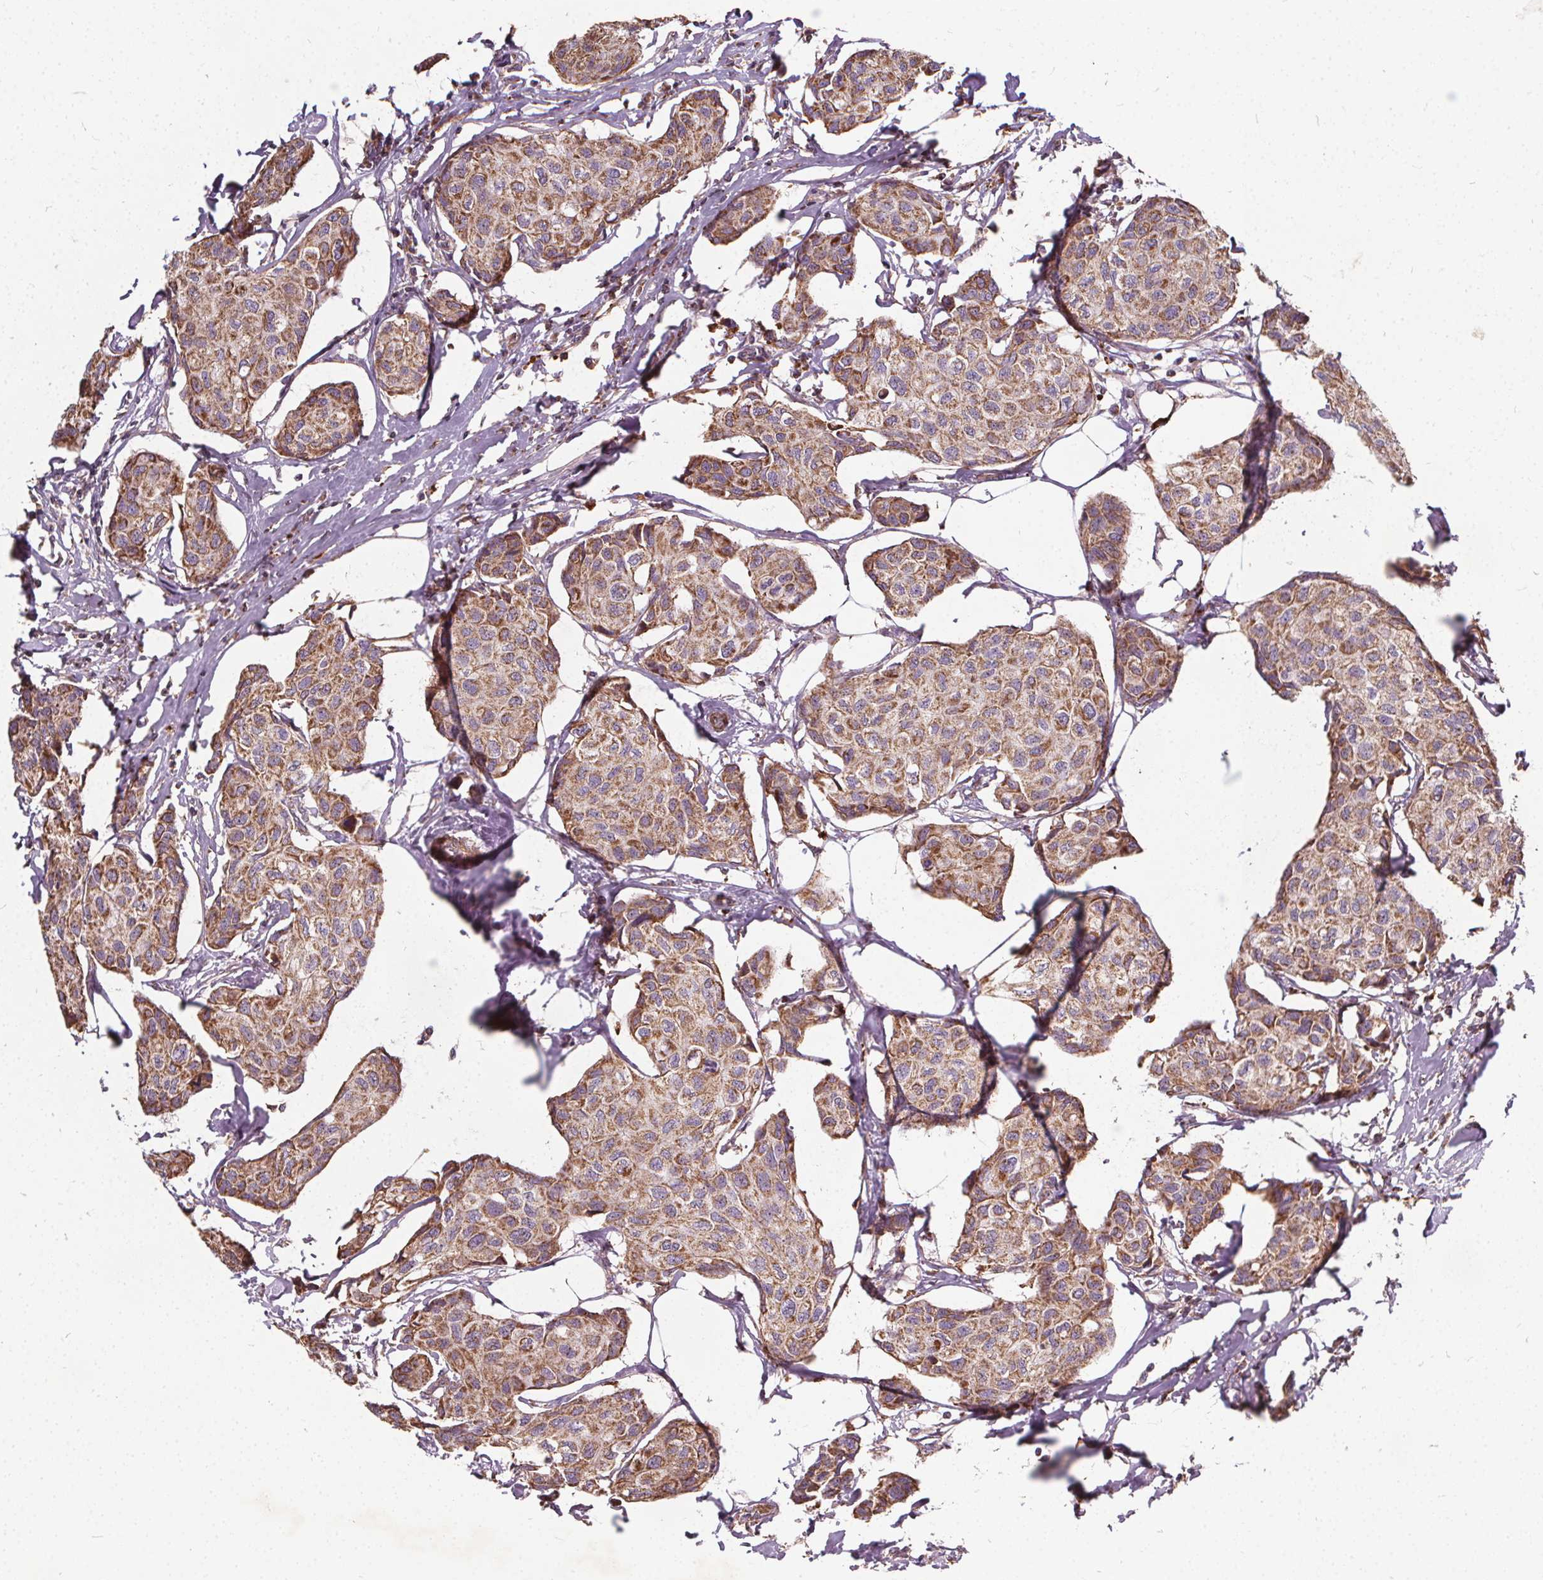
{"staining": {"intensity": "moderate", "quantity": ">75%", "location": "cytoplasmic/membranous"}, "tissue": "breast cancer", "cell_type": "Tumor cells", "image_type": "cancer", "snomed": [{"axis": "morphology", "description": "Duct carcinoma"}, {"axis": "topography", "description": "Breast"}], "caption": "Immunohistochemical staining of breast intraductal carcinoma displays moderate cytoplasmic/membranous protein positivity in approximately >75% of tumor cells.", "gene": "ORAI2", "patient": {"sex": "female", "age": 80}}